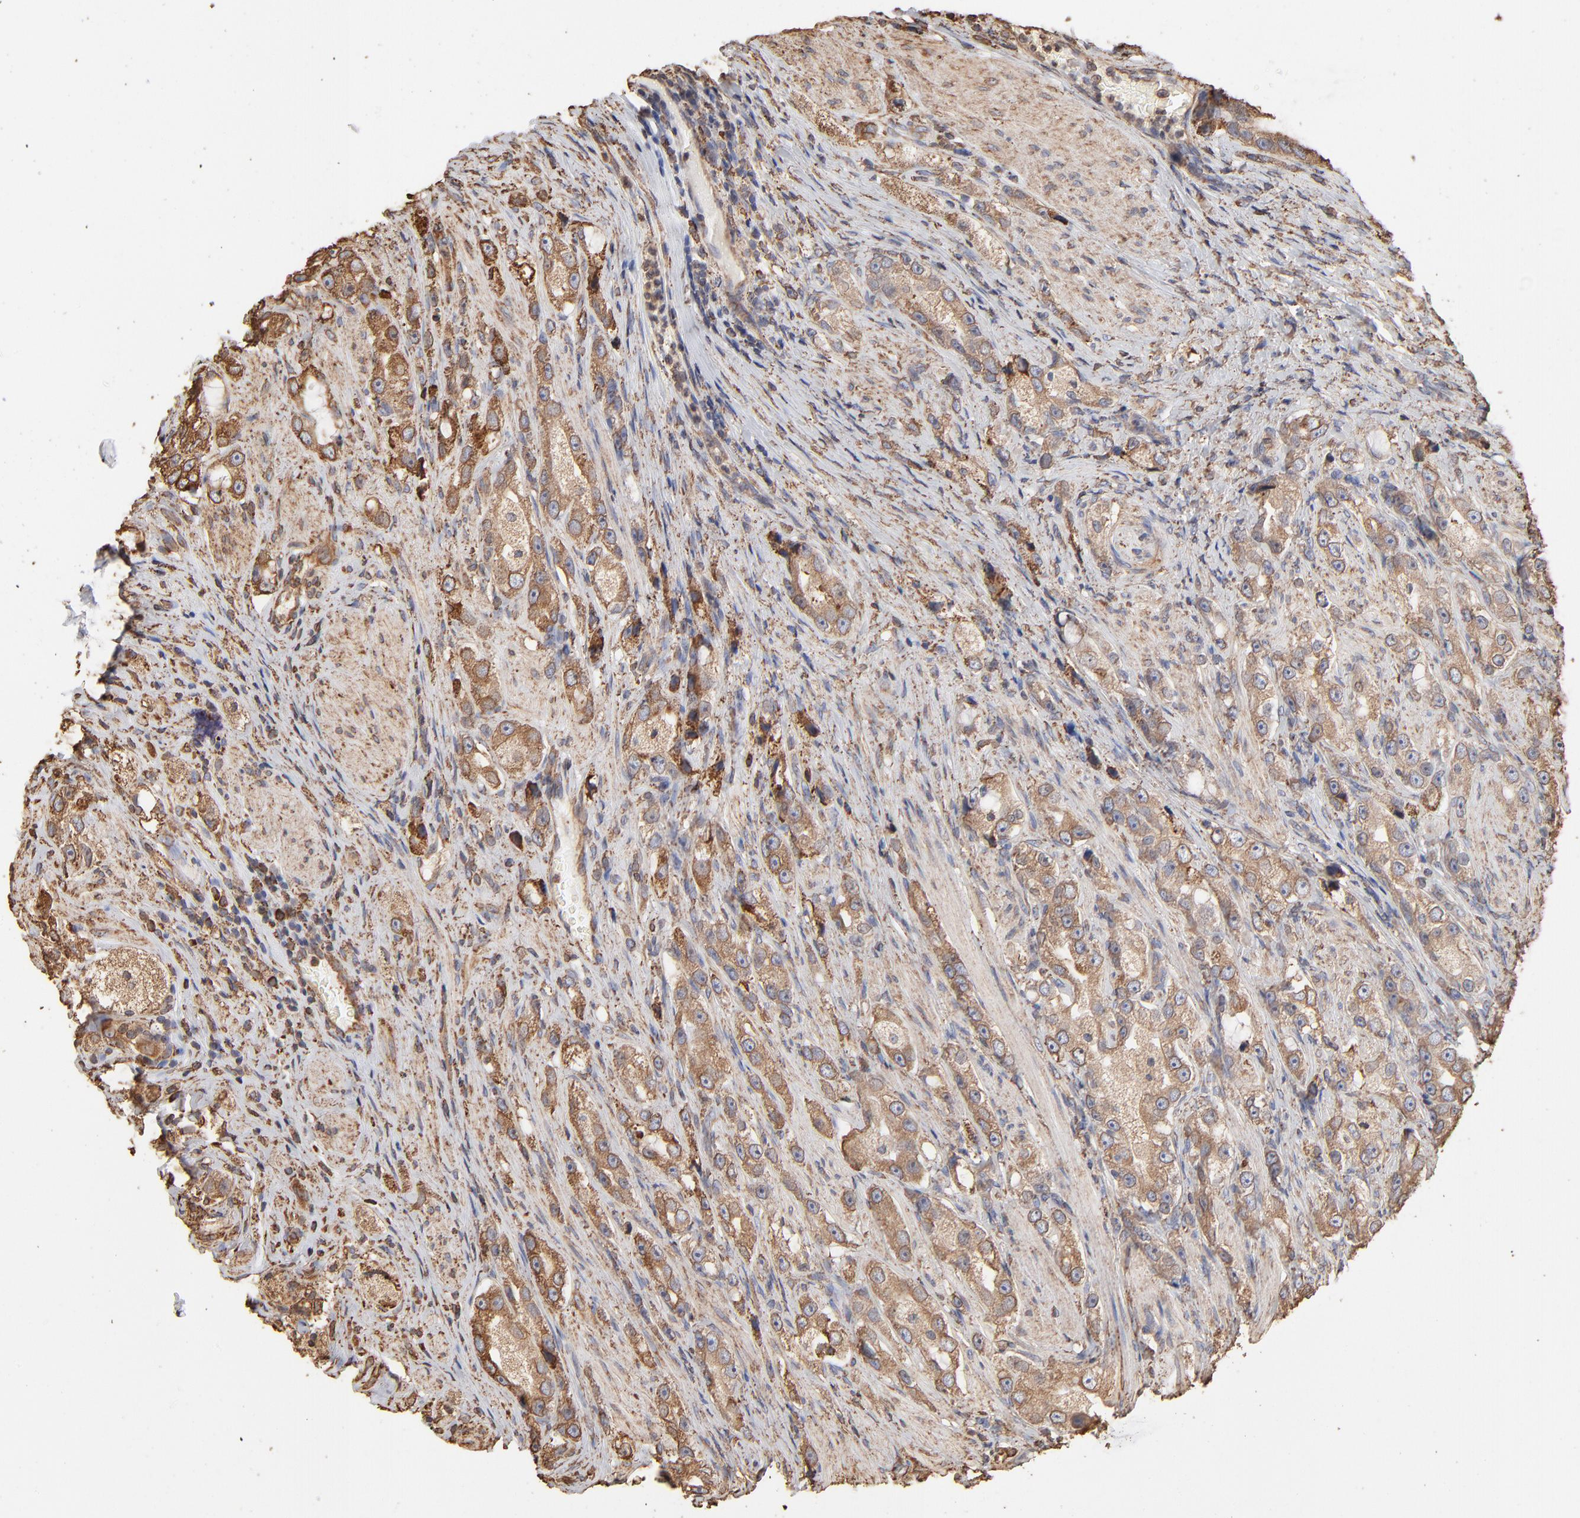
{"staining": {"intensity": "moderate", "quantity": ">75%", "location": "cytoplasmic/membranous"}, "tissue": "prostate cancer", "cell_type": "Tumor cells", "image_type": "cancer", "snomed": [{"axis": "morphology", "description": "Adenocarcinoma, High grade"}, {"axis": "topography", "description": "Prostate"}], "caption": "Immunohistochemical staining of human prostate cancer reveals medium levels of moderate cytoplasmic/membranous protein staining in about >75% of tumor cells. (Stains: DAB in brown, nuclei in blue, Microscopy: brightfield microscopy at high magnification).", "gene": "PDIA3", "patient": {"sex": "male", "age": 63}}